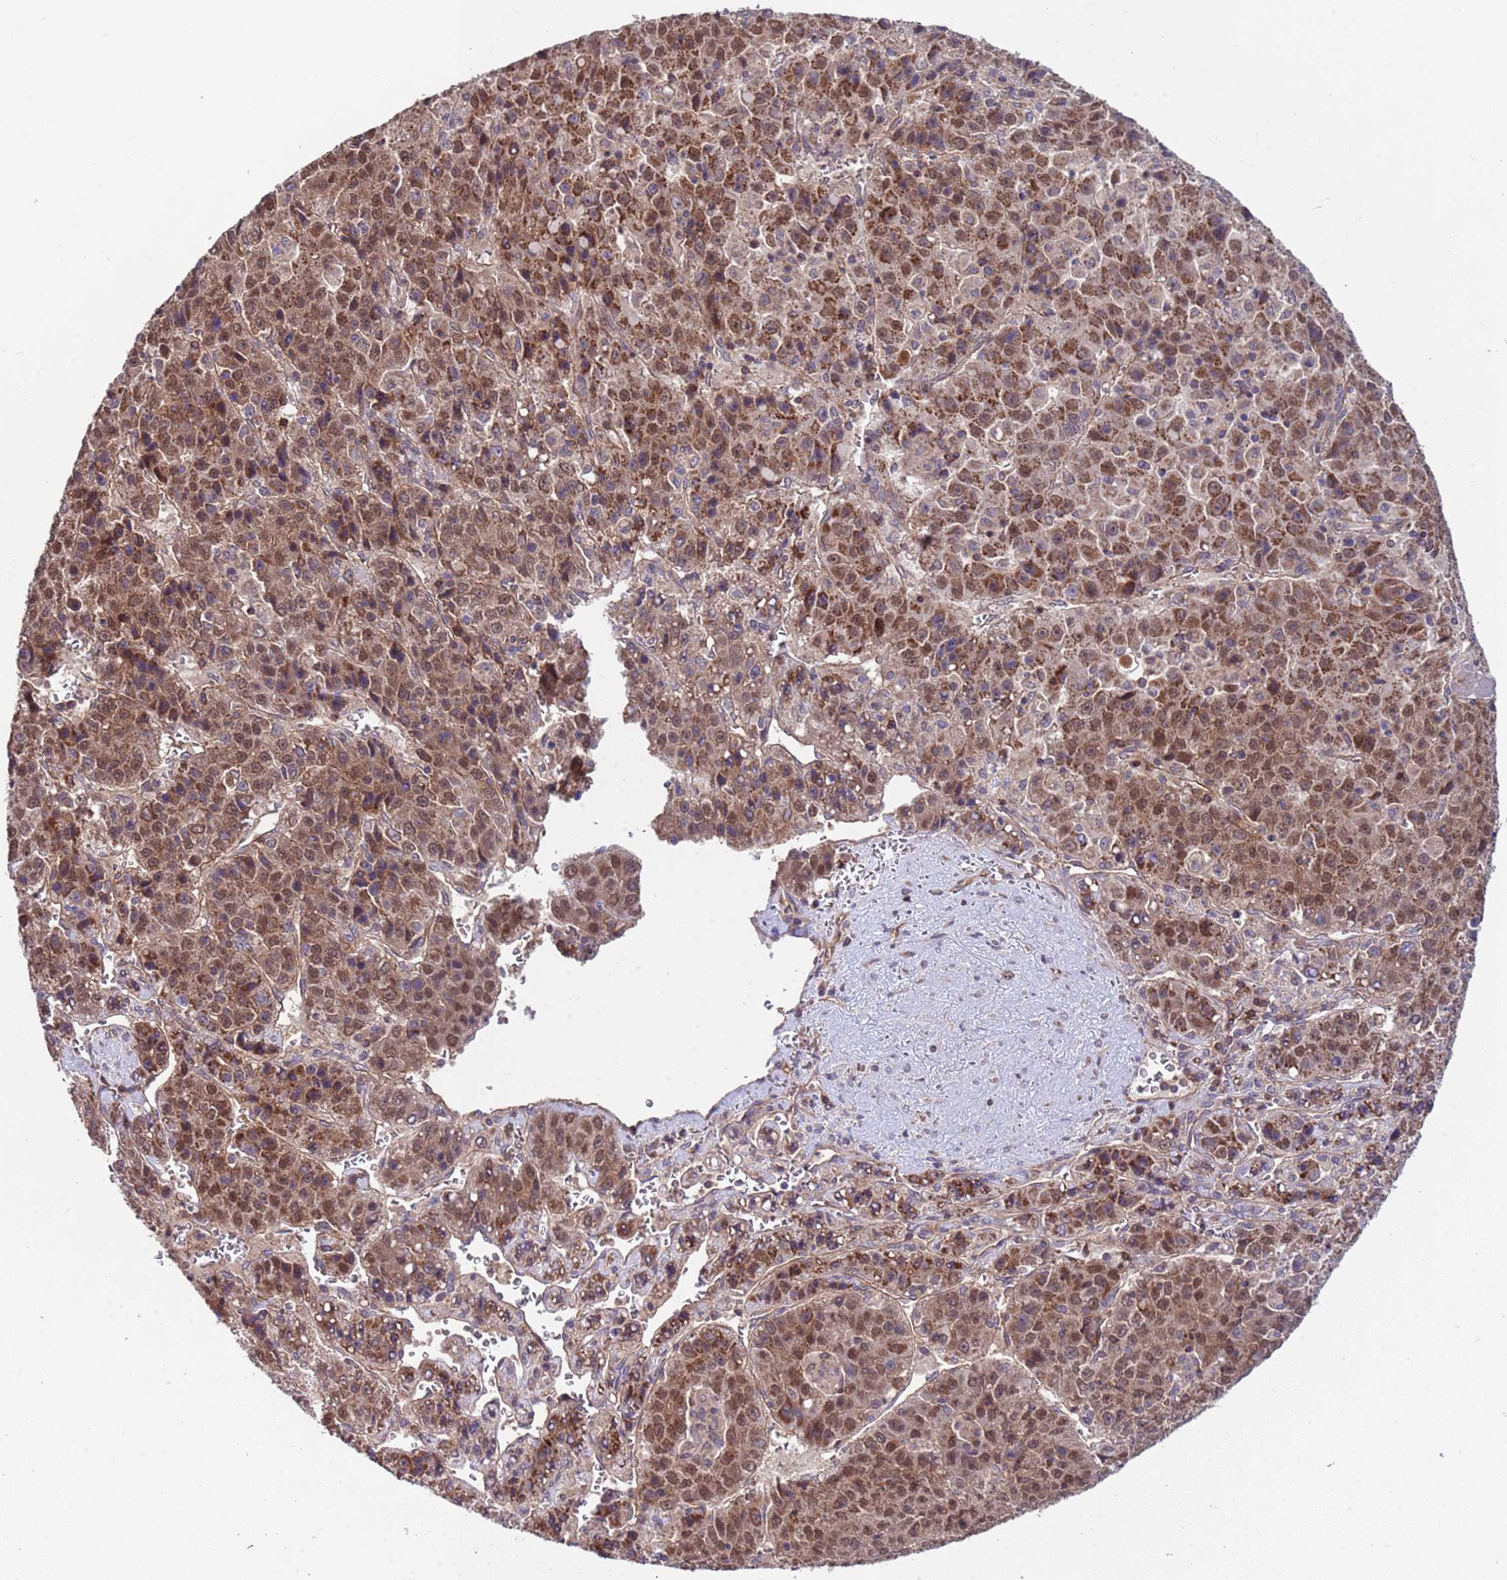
{"staining": {"intensity": "moderate", "quantity": ">75%", "location": "cytoplasmic/membranous,nuclear"}, "tissue": "liver cancer", "cell_type": "Tumor cells", "image_type": "cancer", "snomed": [{"axis": "morphology", "description": "Carcinoma, Hepatocellular, NOS"}, {"axis": "topography", "description": "Liver"}], "caption": "A micrograph showing moderate cytoplasmic/membranous and nuclear positivity in approximately >75% of tumor cells in liver cancer, as visualized by brown immunohistochemical staining.", "gene": "ACAD8", "patient": {"sex": "female", "age": 53}}